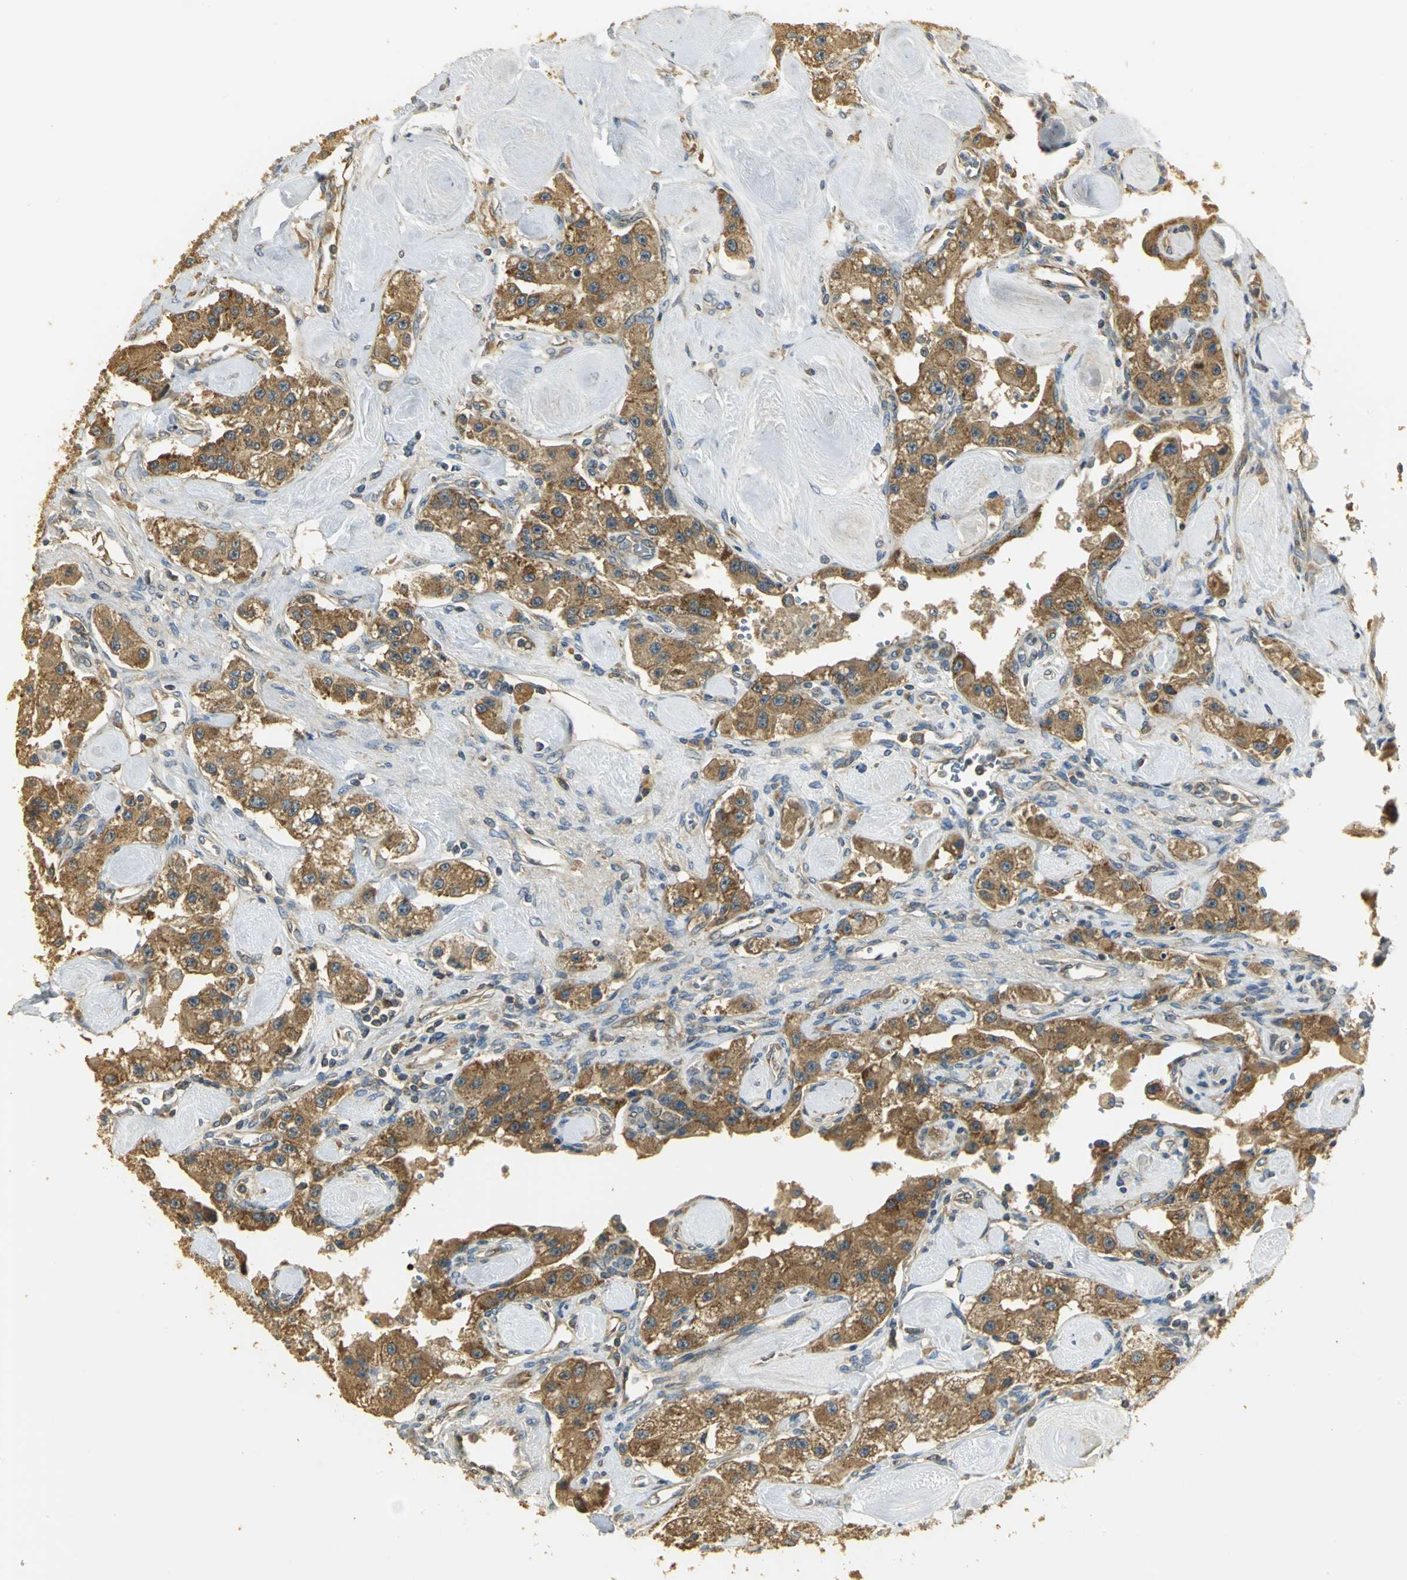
{"staining": {"intensity": "moderate", "quantity": ">75%", "location": "cytoplasmic/membranous"}, "tissue": "carcinoid", "cell_type": "Tumor cells", "image_type": "cancer", "snomed": [{"axis": "morphology", "description": "Carcinoid, malignant, NOS"}, {"axis": "topography", "description": "Pancreas"}], "caption": "High-magnification brightfield microscopy of carcinoid stained with DAB (3,3'-diaminobenzidine) (brown) and counterstained with hematoxylin (blue). tumor cells exhibit moderate cytoplasmic/membranous staining is identified in about>75% of cells. Using DAB (3,3'-diaminobenzidine) (brown) and hematoxylin (blue) stains, captured at high magnification using brightfield microscopy.", "gene": "RARS1", "patient": {"sex": "male", "age": 41}}